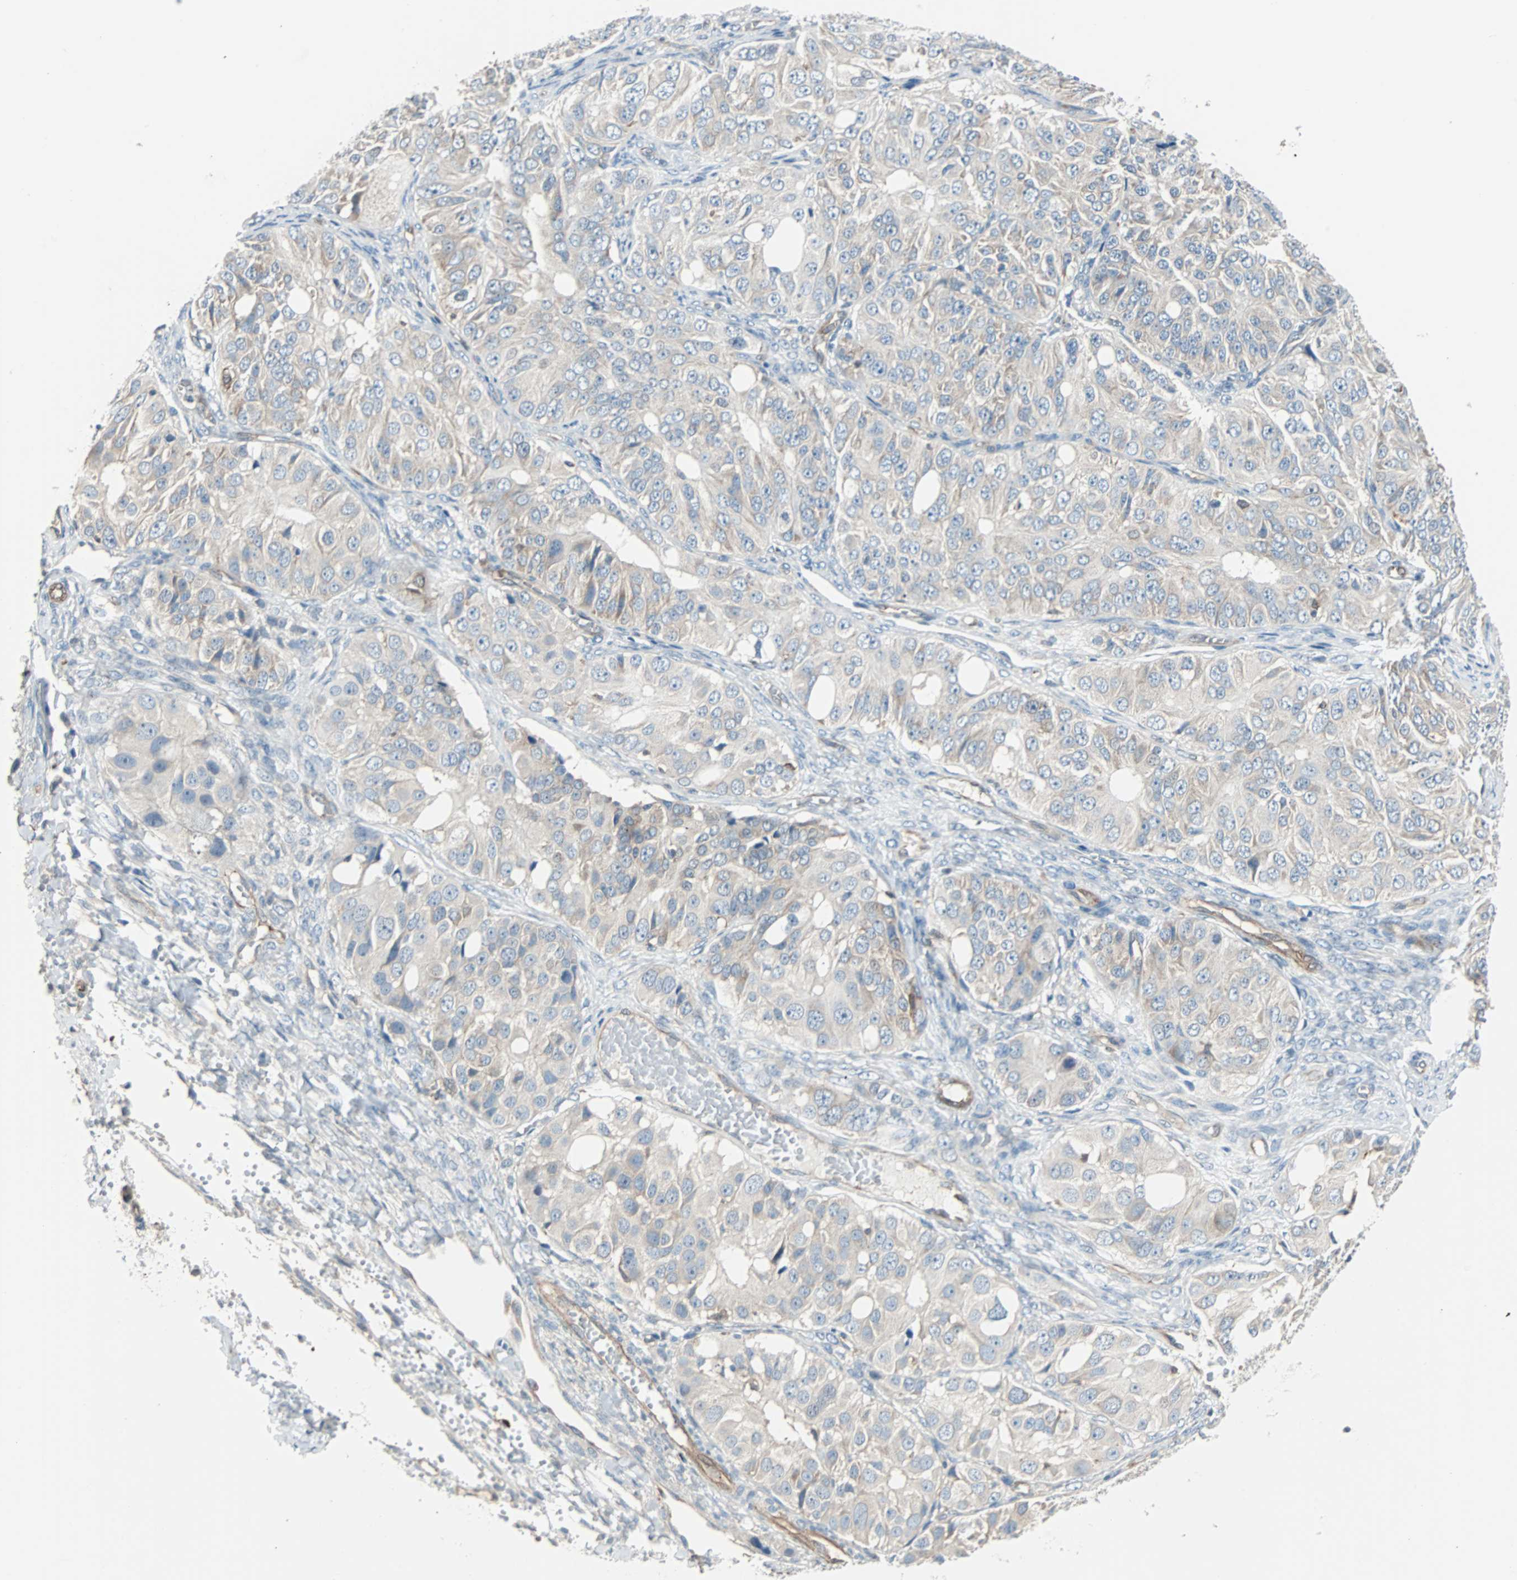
{"staining": {"intensity": "moderate", "quantity": "25%-75%", "location": "cytoplasmic/membranous"}, "tissue": "ovarian cancer", "cell_type": "Tumor cells", "image_type": "cancer", "snomed": [{"axis": "morphology", "description": "Carcinoma, endometroid"}, {"axis": "topography", "description": "Ovary"}], "caption": "The image exhibits staining of ovarian cancer (endometroid carcinoma), revealing moderate cytoplasmic/membranous protein staining (brown color) within tumor cells. (DAB IHC with brightfield microscopy, high magnification).", "gene": "SWAP70", "patient": {"sex": "female", "age": 51}}